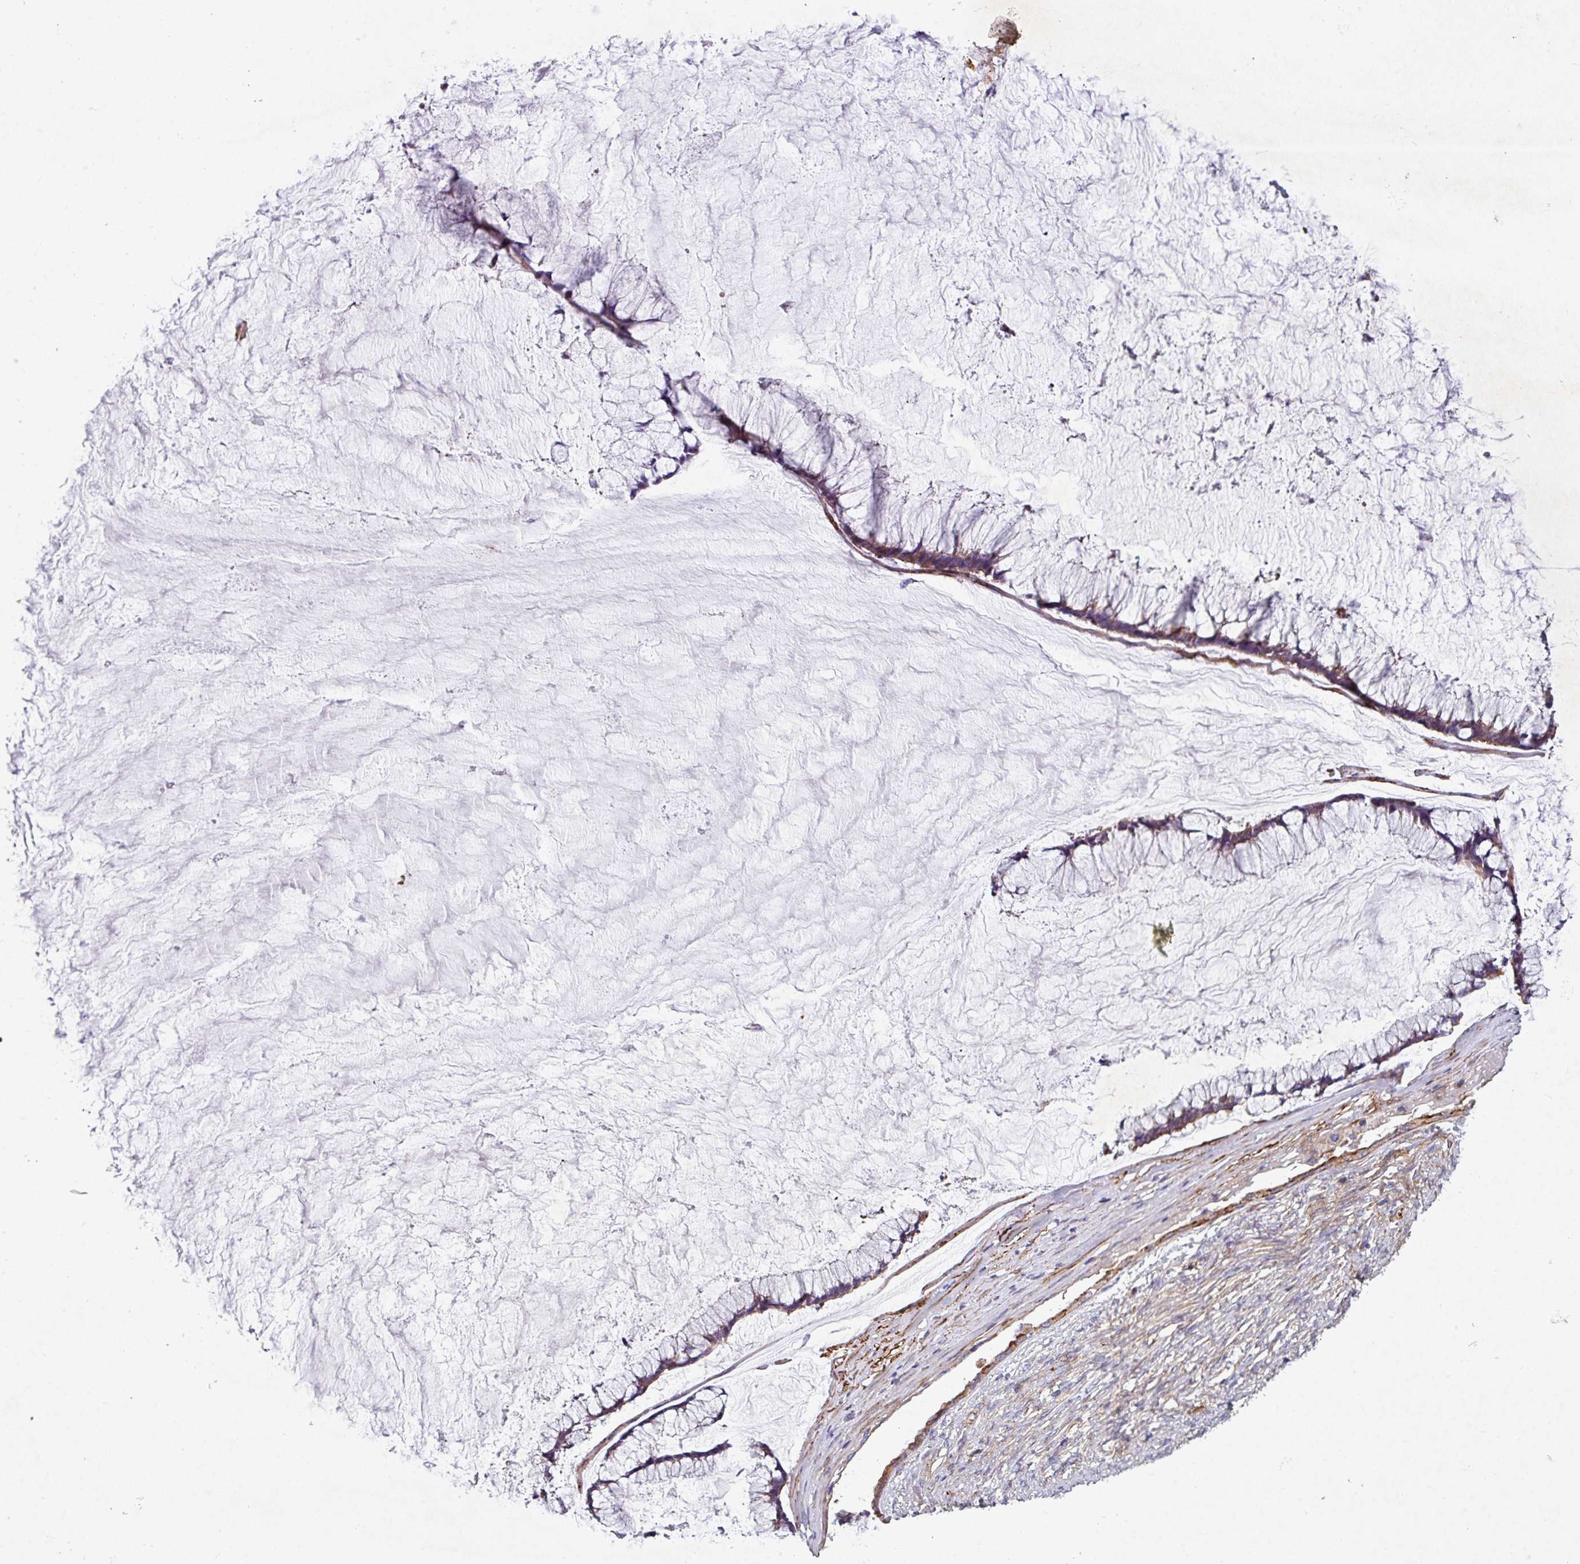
{"staining": {"intensity": "moderate", "quantity": ">75%", "location": "cytoplasmic/membranous"}, "tissue": "ovarian cancer", "cell_type": "Tumor cells", "image_type": "cancer", "snomed": [{"axis": "morphology", "description": "Cystadenocarcinoma, mucinous, NOS"}, {"axis": "topography", "description": "Ovary"}], "caption": "Ovarian cancer tissue shows moderate cytoplasmic/membranous expression in approximately >75% of tumor cells Nuclei are stained in blue.", "gene": "ATP2C2", "patient": {"sex": "female", "age": 42}}